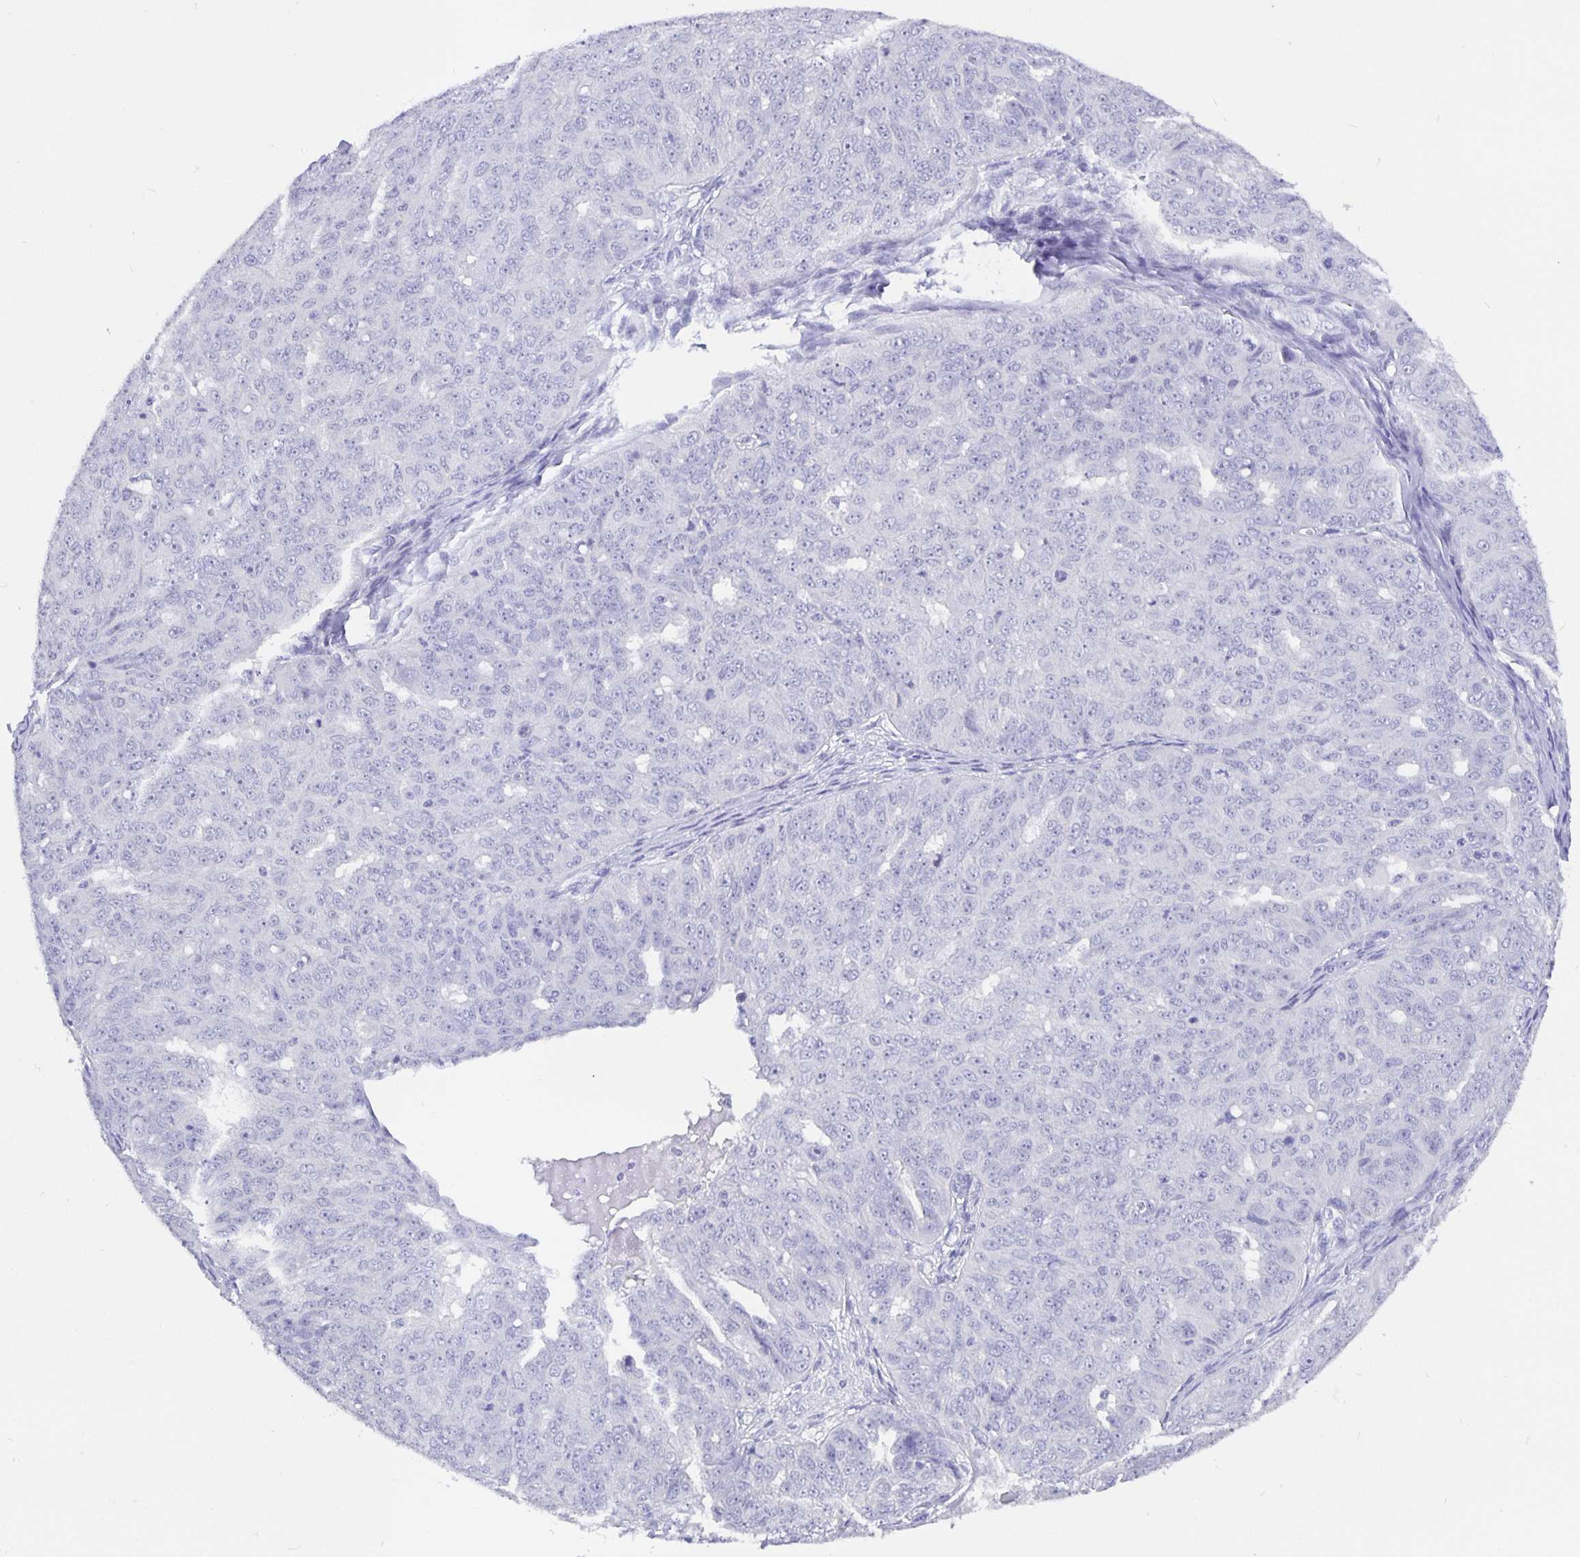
{"staining": {"intensity": "negative", "quantity": "none", "location": "none"}, "tissue": "ovarian cancer", "cell_type": "Tumor cells", "image_type": "cancer", "snomed": [{"axis": "morphology", "description": "Carcinoma, endometroid"}, {"axis": "topography", "description": "Ovary"}], "caption": "High power microscopy image of an immunohistochemistry (IHC) micrograph of ovarian cancer, revealing no significant expression in tumor cells. (DAB (3,3'-diaminobenzidine) IHC visualized using brightfield microscopy, high magnification).", "gene": "ODF3B", "patient": {"sex": "female", "age": 70}}